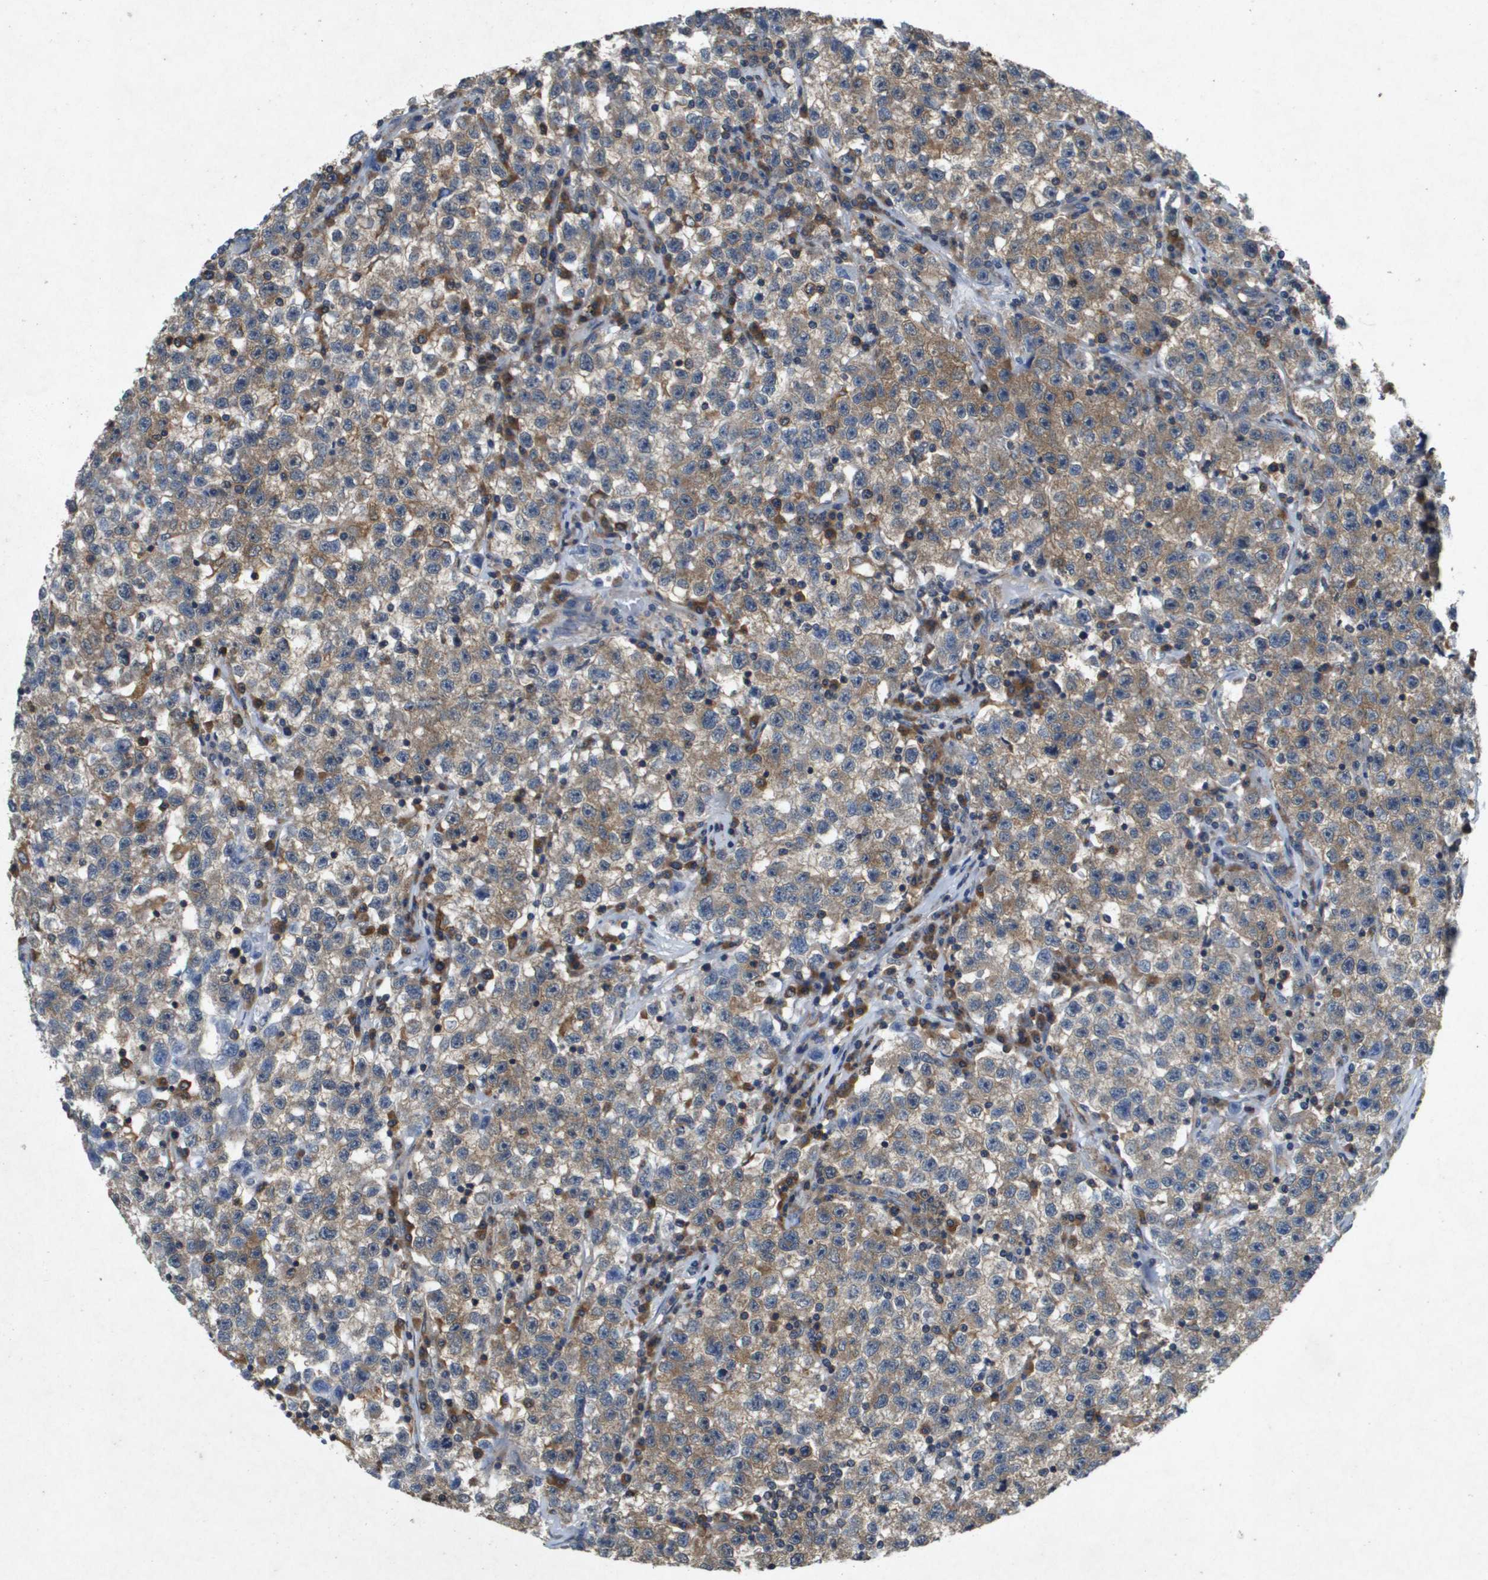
{"staining": {"intensity": "moderate", "quantity": ">75%", "location": "cytoplasmic/membranous"}, "tissue": "testis cancer", "cell_type": "Tumor cells", "image_type": "cancer", "snomed": [{"axis": "morphology", "description": "Seminoma, NOS"}, {"axis": "topography", "description": "Testis"}], "caption": "There is medium levels of moderate cytoplasmic/membranous positivity in tumor cells of testis cancer, as demonstrated by immunohistochemical staining (brown color).", "gene": "PTPRT", "patient": {"sex": "male", "age": 22}}